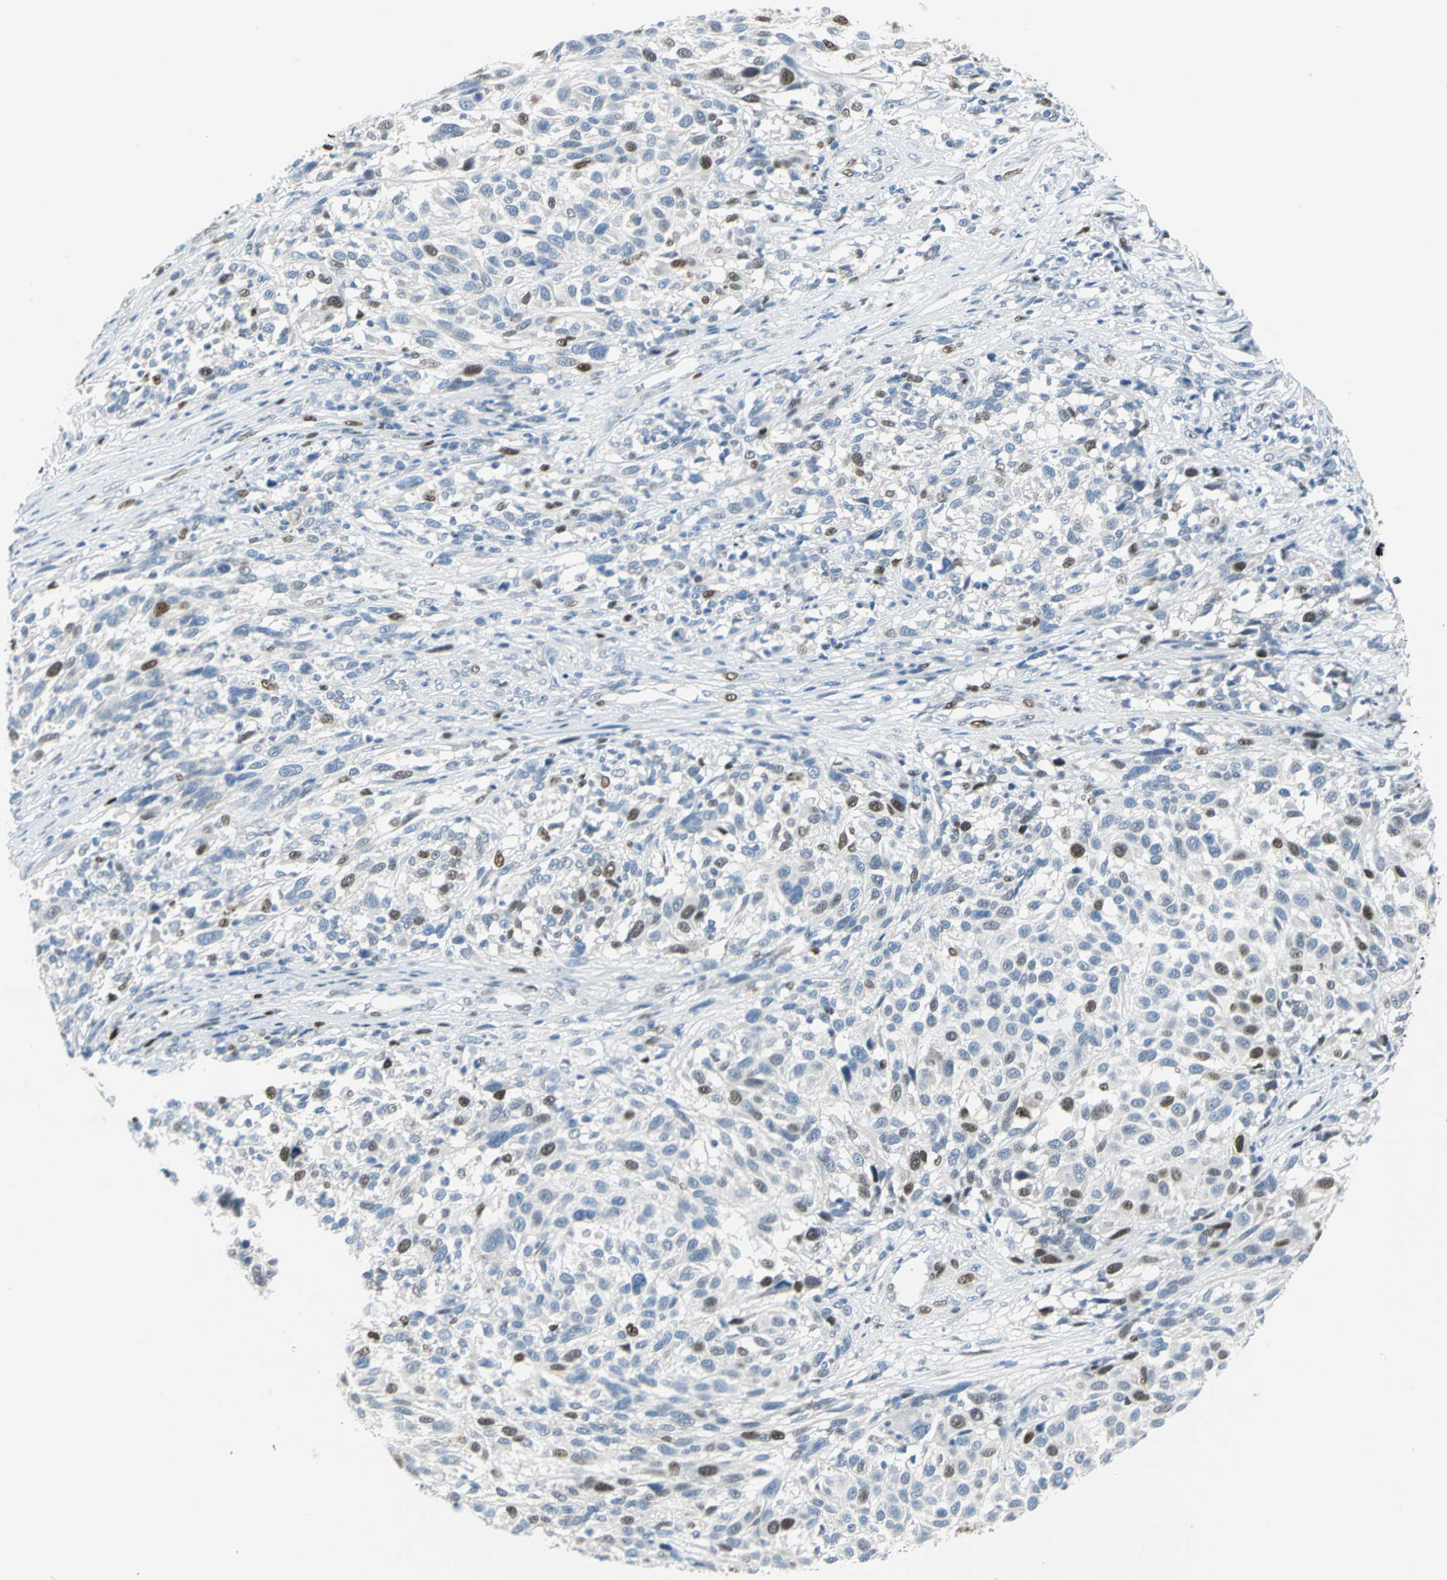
{"staining": {"intensity": "strong", "quantity": "<25%", "location": "nuclear"}, "tissue": "melanoma", "cell_type": "Tumor cells", "image_type": "cancer", "snomed": [{"axis": "morphology", "description": "Malignant melanoma, Metastatic site"}, {"axis": "topography", "description": "Lymph node"}], "caption": "Malignant melanoma (metastatic site) stained with IHC displays strong nuclear positivity in approximately <25% of tumor cells.", "gene": "MCM4", "patient": {"sex": "male", "age": 61}}